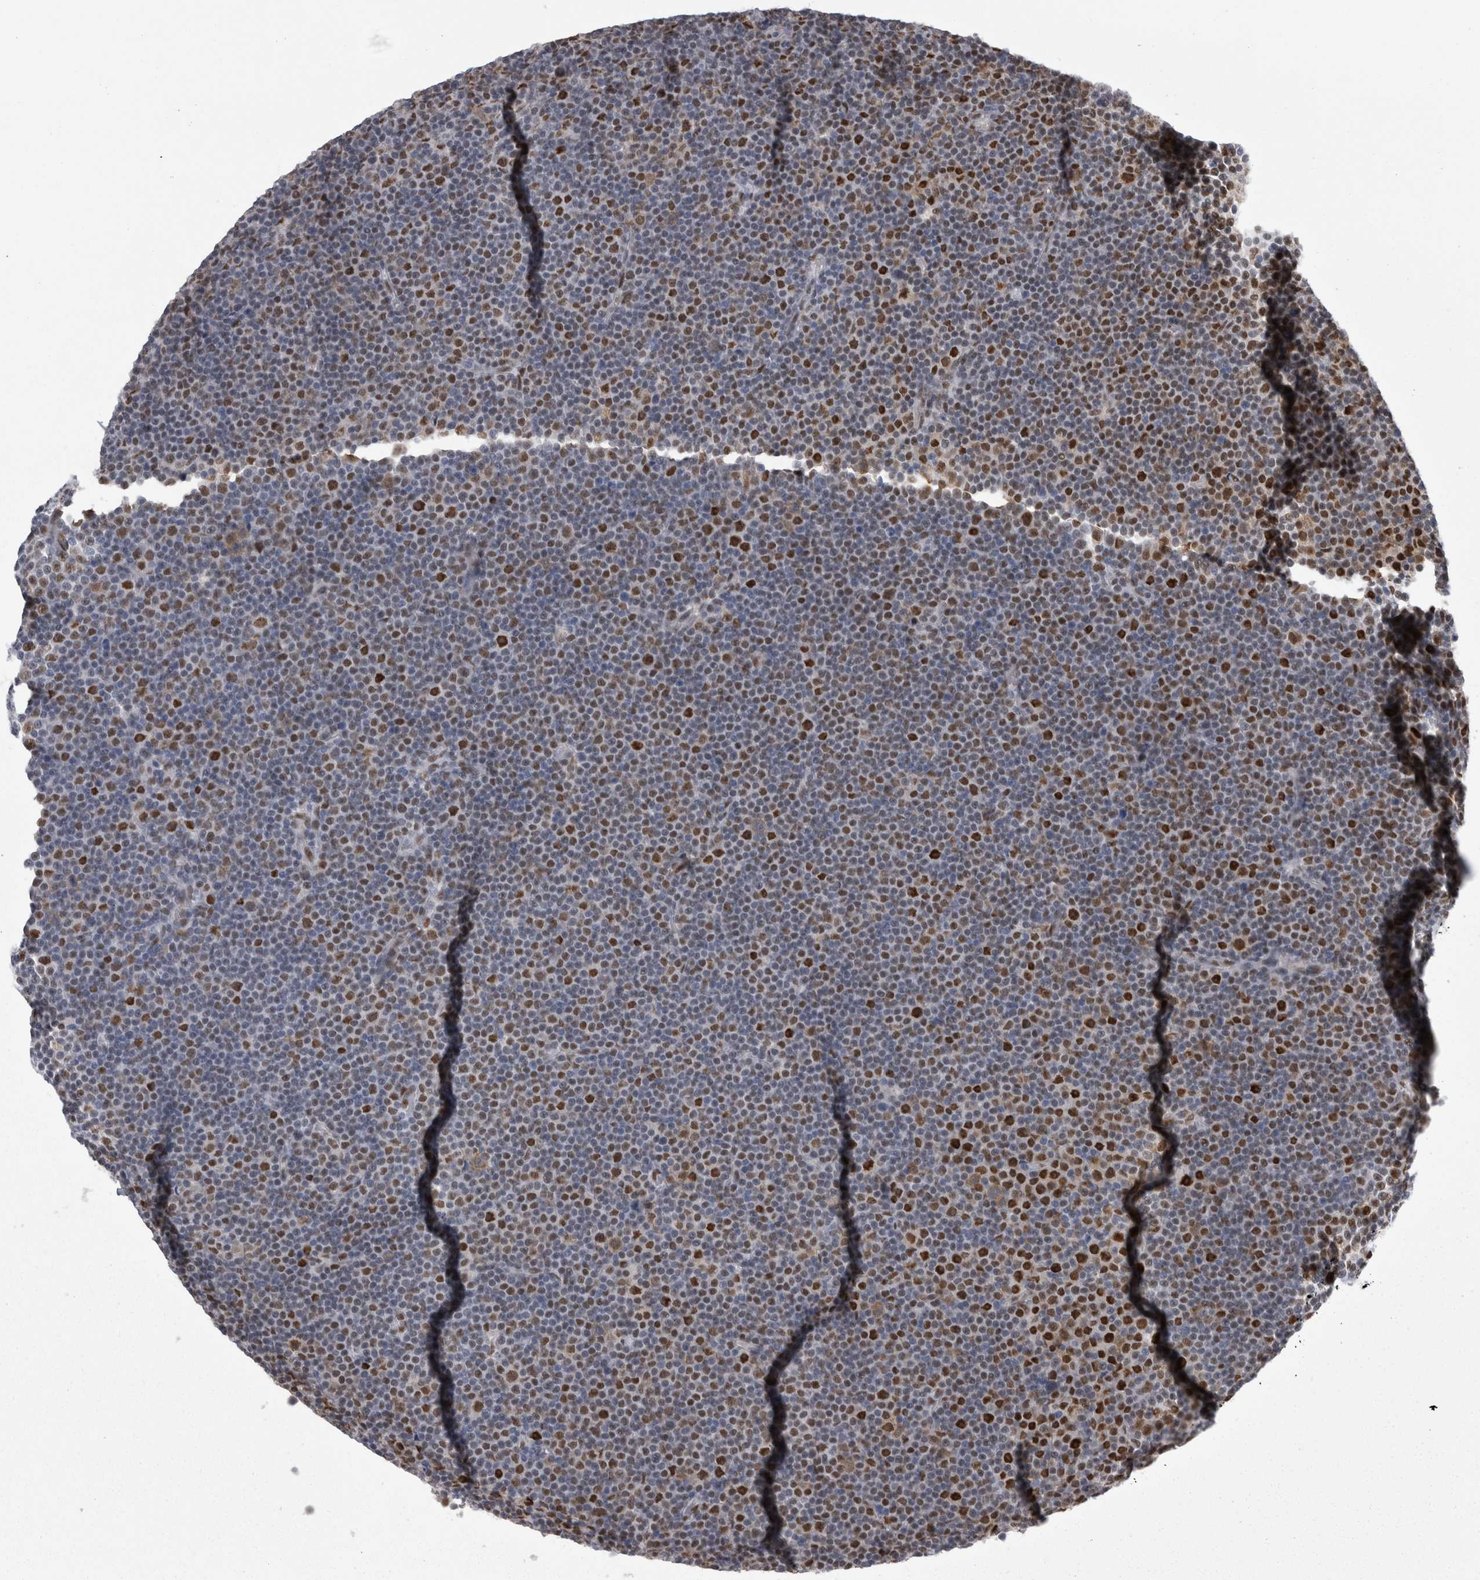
{"staining": {"intensity": "strong", "quantity": "25%-75%", "location": "nuclear"}, "tissue": "lymphoma", "cell_type": "Tumor cells", "image_type": "cancer", "snomed": [{"axis": "morphology", "description": "Malignant lymphoma, non-Hodgkin's type, Low grade"}, {"axis": "topography", "description": "Lymph node"}], "caption": "A high amount of strong nuclear expression is appreciated in approximately 25%-75% of tumor cells in lymphoma tissue. Nuclei are stained in blue.", "gene": "C1orf54", "patient": {"sex": "female", "age": 67}}